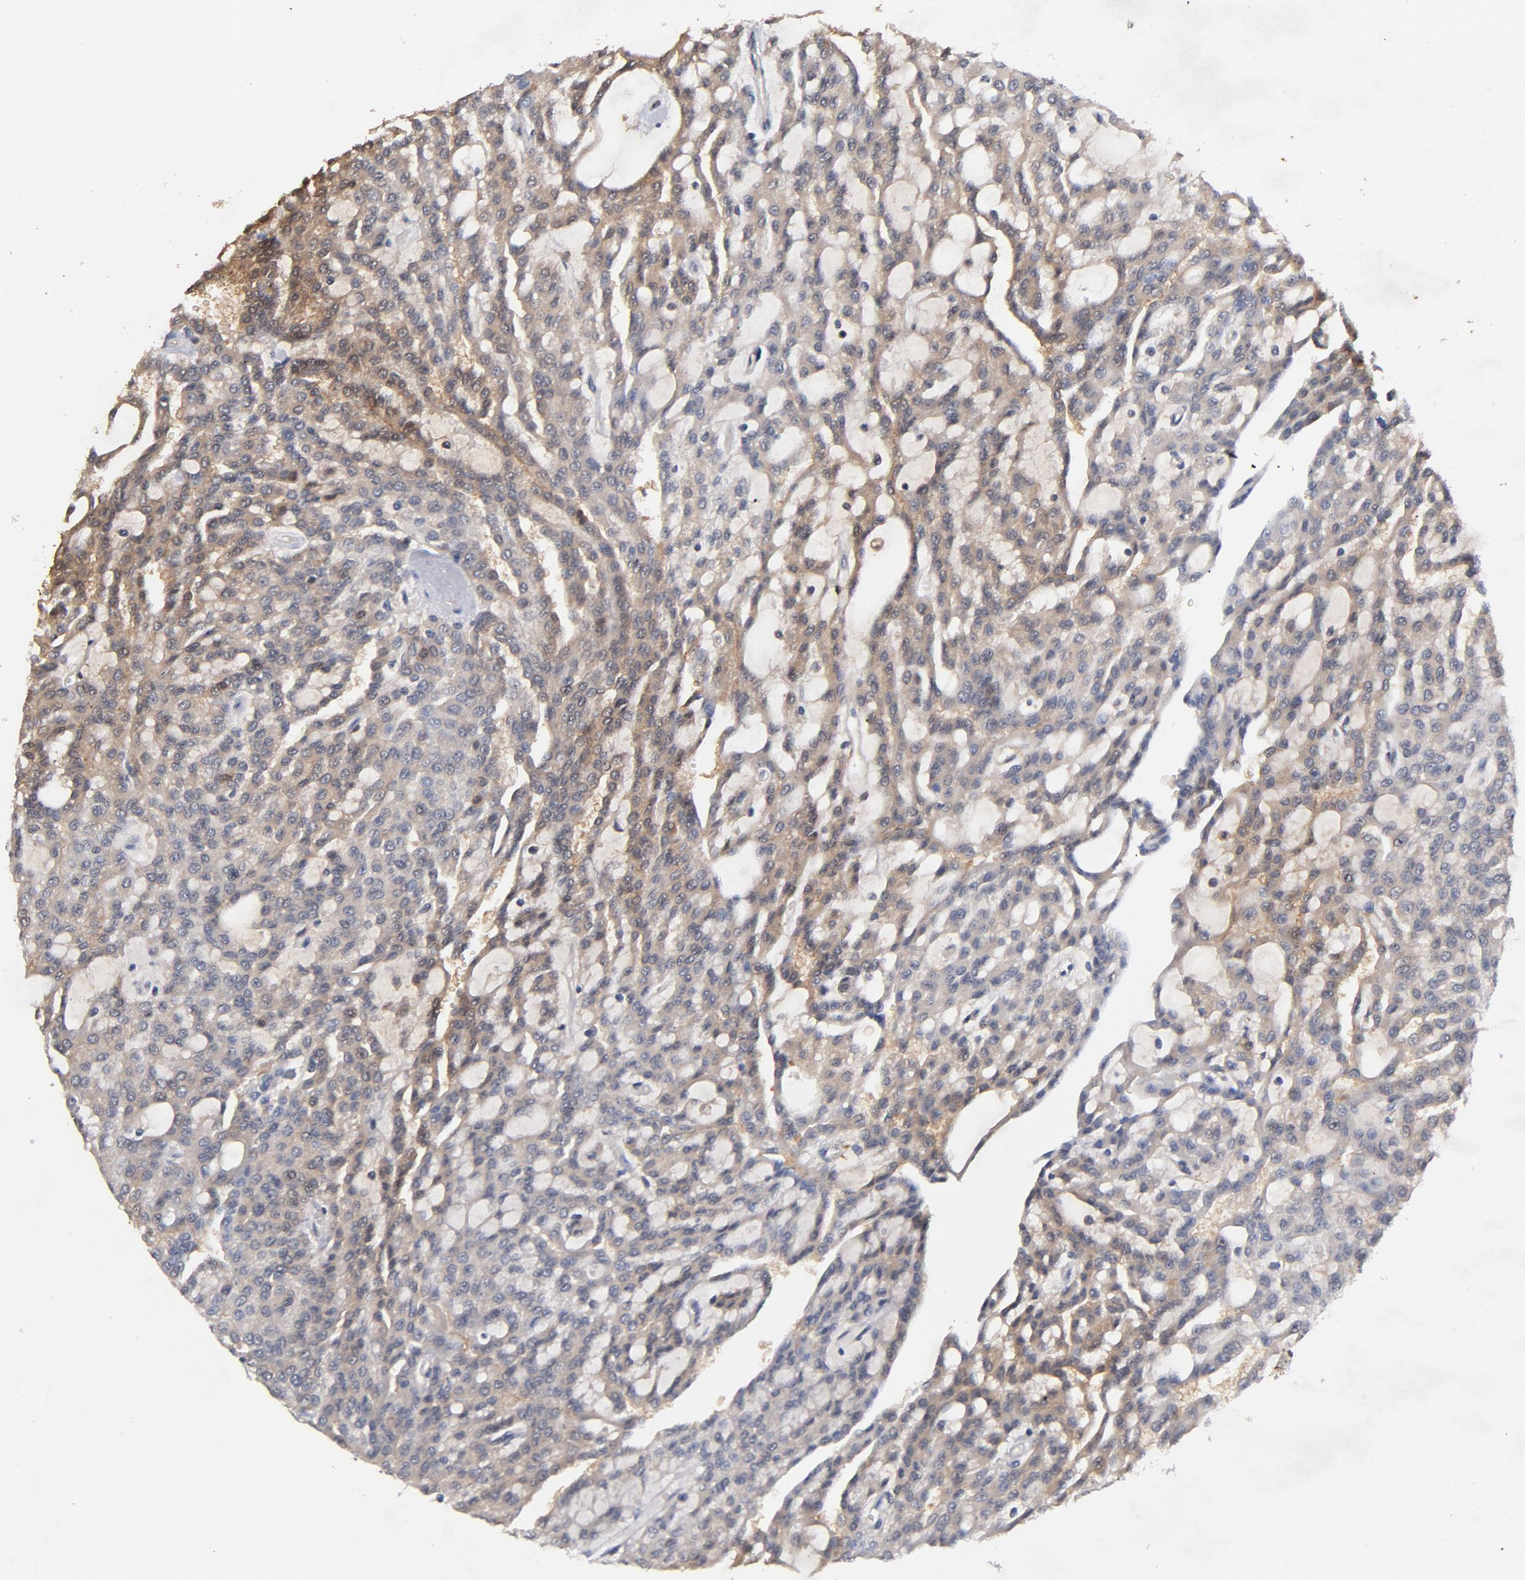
{"staining": {"intensity": "weak", "quantity": "25%-75%", "location": "cytoplasmic/membranous"}, "tissue": "renal cancer", "cell_type": "Tumor cells", "image_type": "cancer", "snomed": [{"axis": "morphology", "description": "Adenocarcinoma, NOS"}, {"axis": "topography", "description": "Kidney"}], "caption": "The image displays staining of renal cancer (adenocarcinoma), revealing weak cytoplasmic/membranous protein staining (brown color) within tumor cells.", "gene": "MIF", "patient": {"sex": "male", "age": 63}}